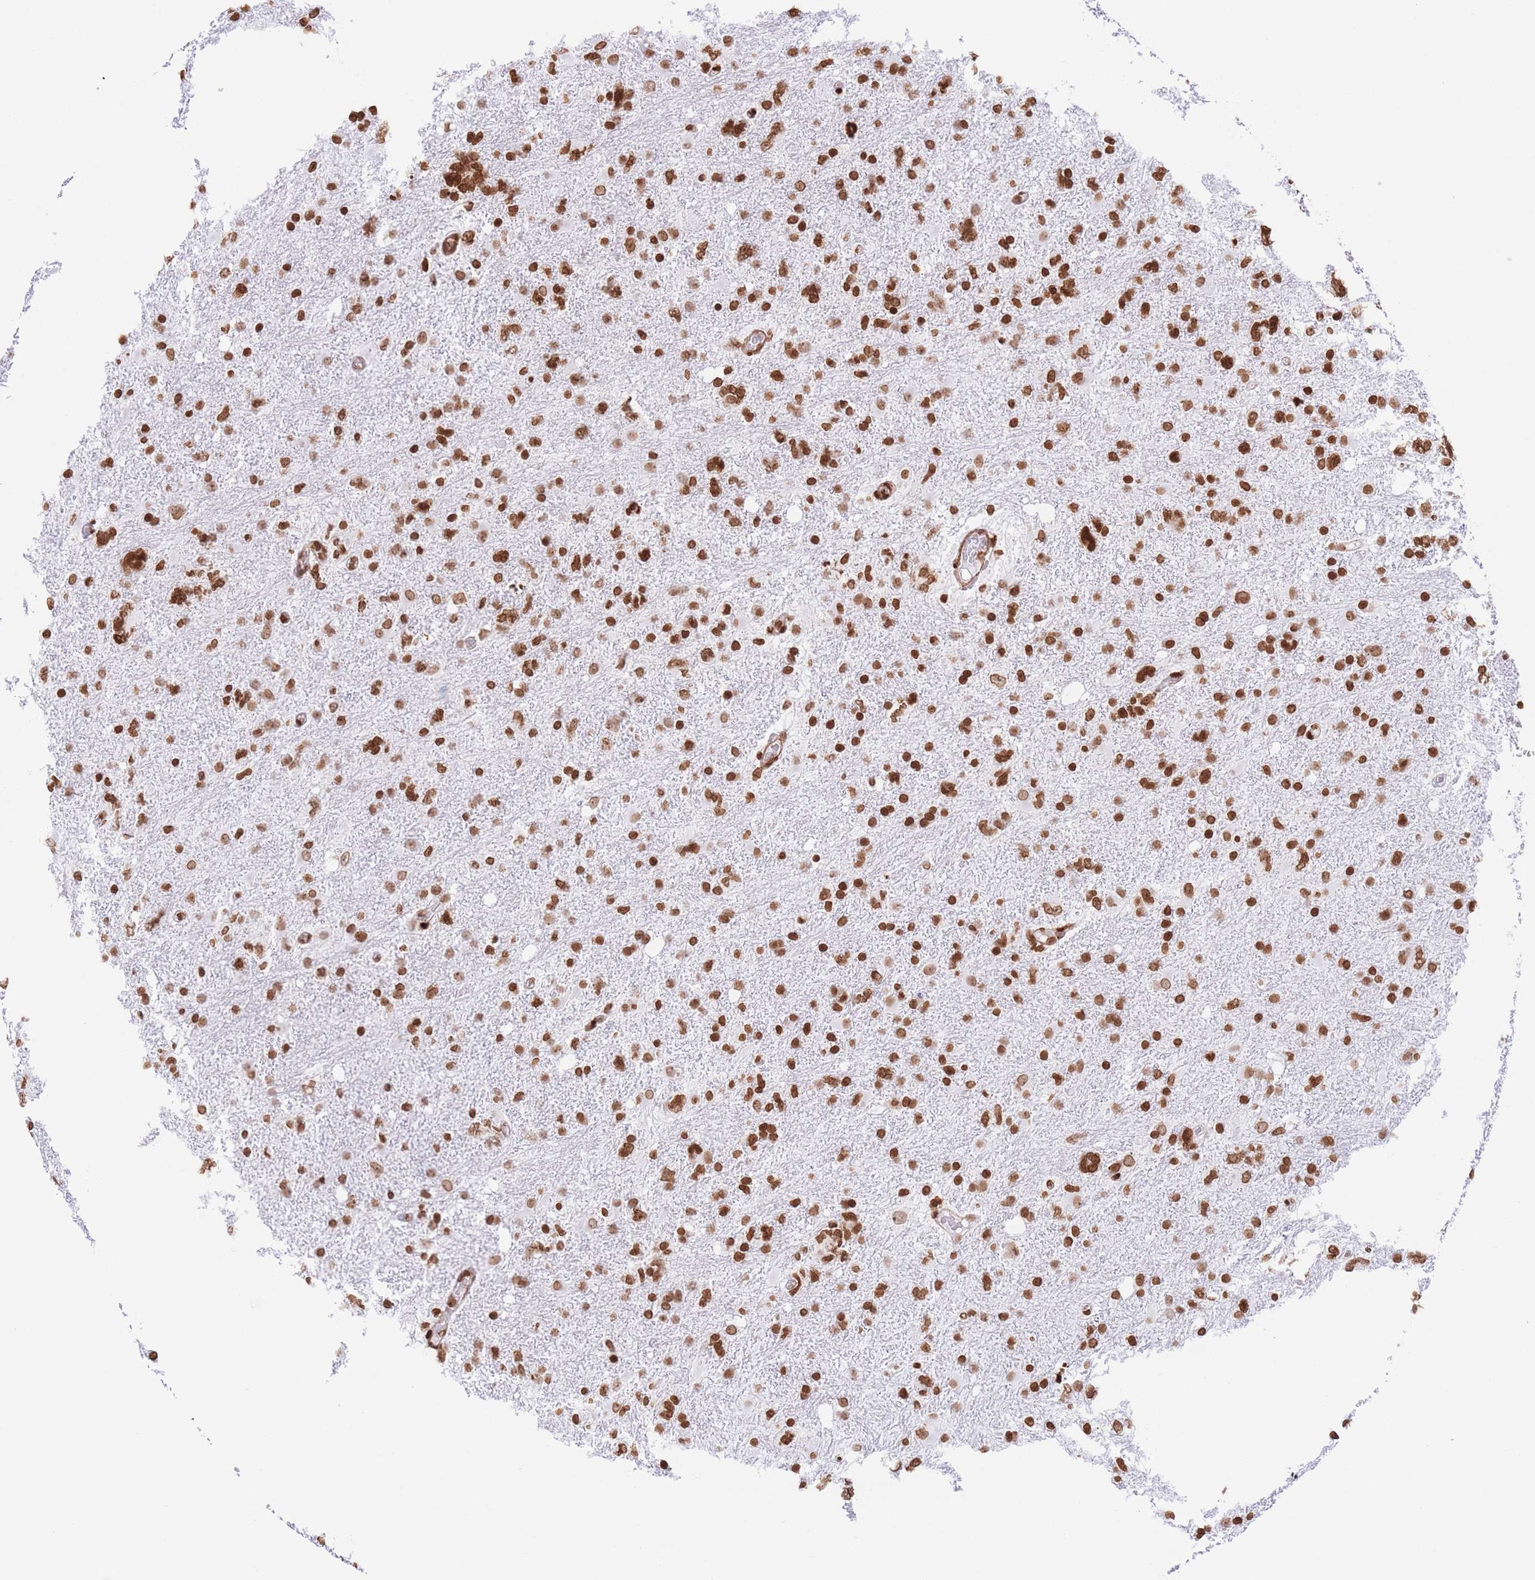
{"staining": {"intensity": "strong", "quantity": ">75%", "location": "nuclear"}, "tissue": "glioma", "cell_type": "Tumor cells", "image_type": "cancer", "snomed": [{"axis": "morphology", "description": "Glioma, malignant, High grade"}, {"axis": "topography", "description": "Brain"}], "caption": "Immunohistochemical staining of malignant glioma (high-grade) shows high levels of strong nuclear protein positivity in approximately >75% of tumor cells.", "gene": "H2BC11", "patient": {"sex": "male", "age": 61}}